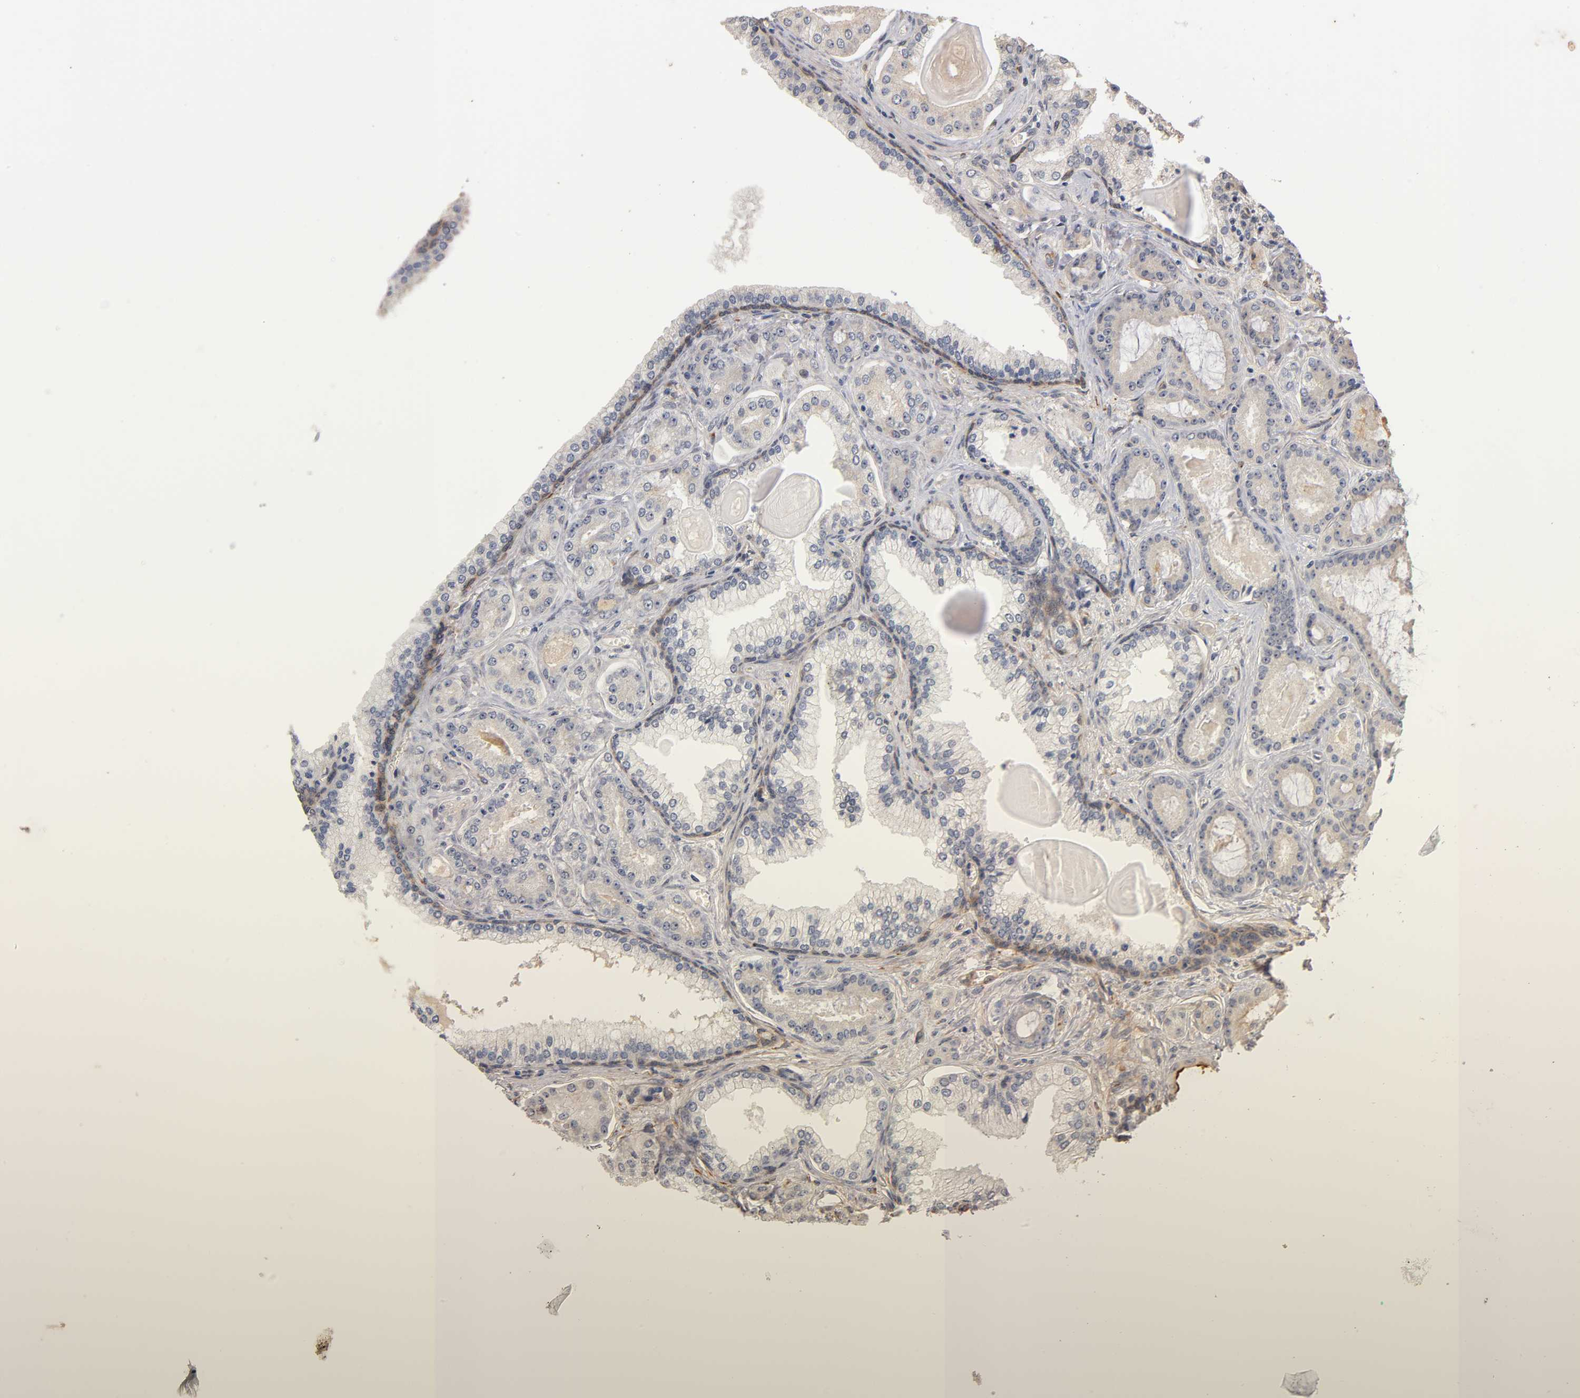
{"staining": {"intensity": "weak", "quantity": "<25%", "location": "cytoplasmic/membranous"}, "tissue": "prostate cancer", "cell_type": "Tumor cells", "image_type": "cancer", "snomed": [{"axis": "morphology", "description": "Adenocarcinoma, Low grade"}, {"axis": "topography", "description": "Prostate"}], "caption": "This is an immunohistochemistry photomicrograph of human low-grade adenocarcinoma (prostate). There is no positivity in tumor cells.", "gene": "LAMB1", "patient": {"sex": "male", "age": 59}}